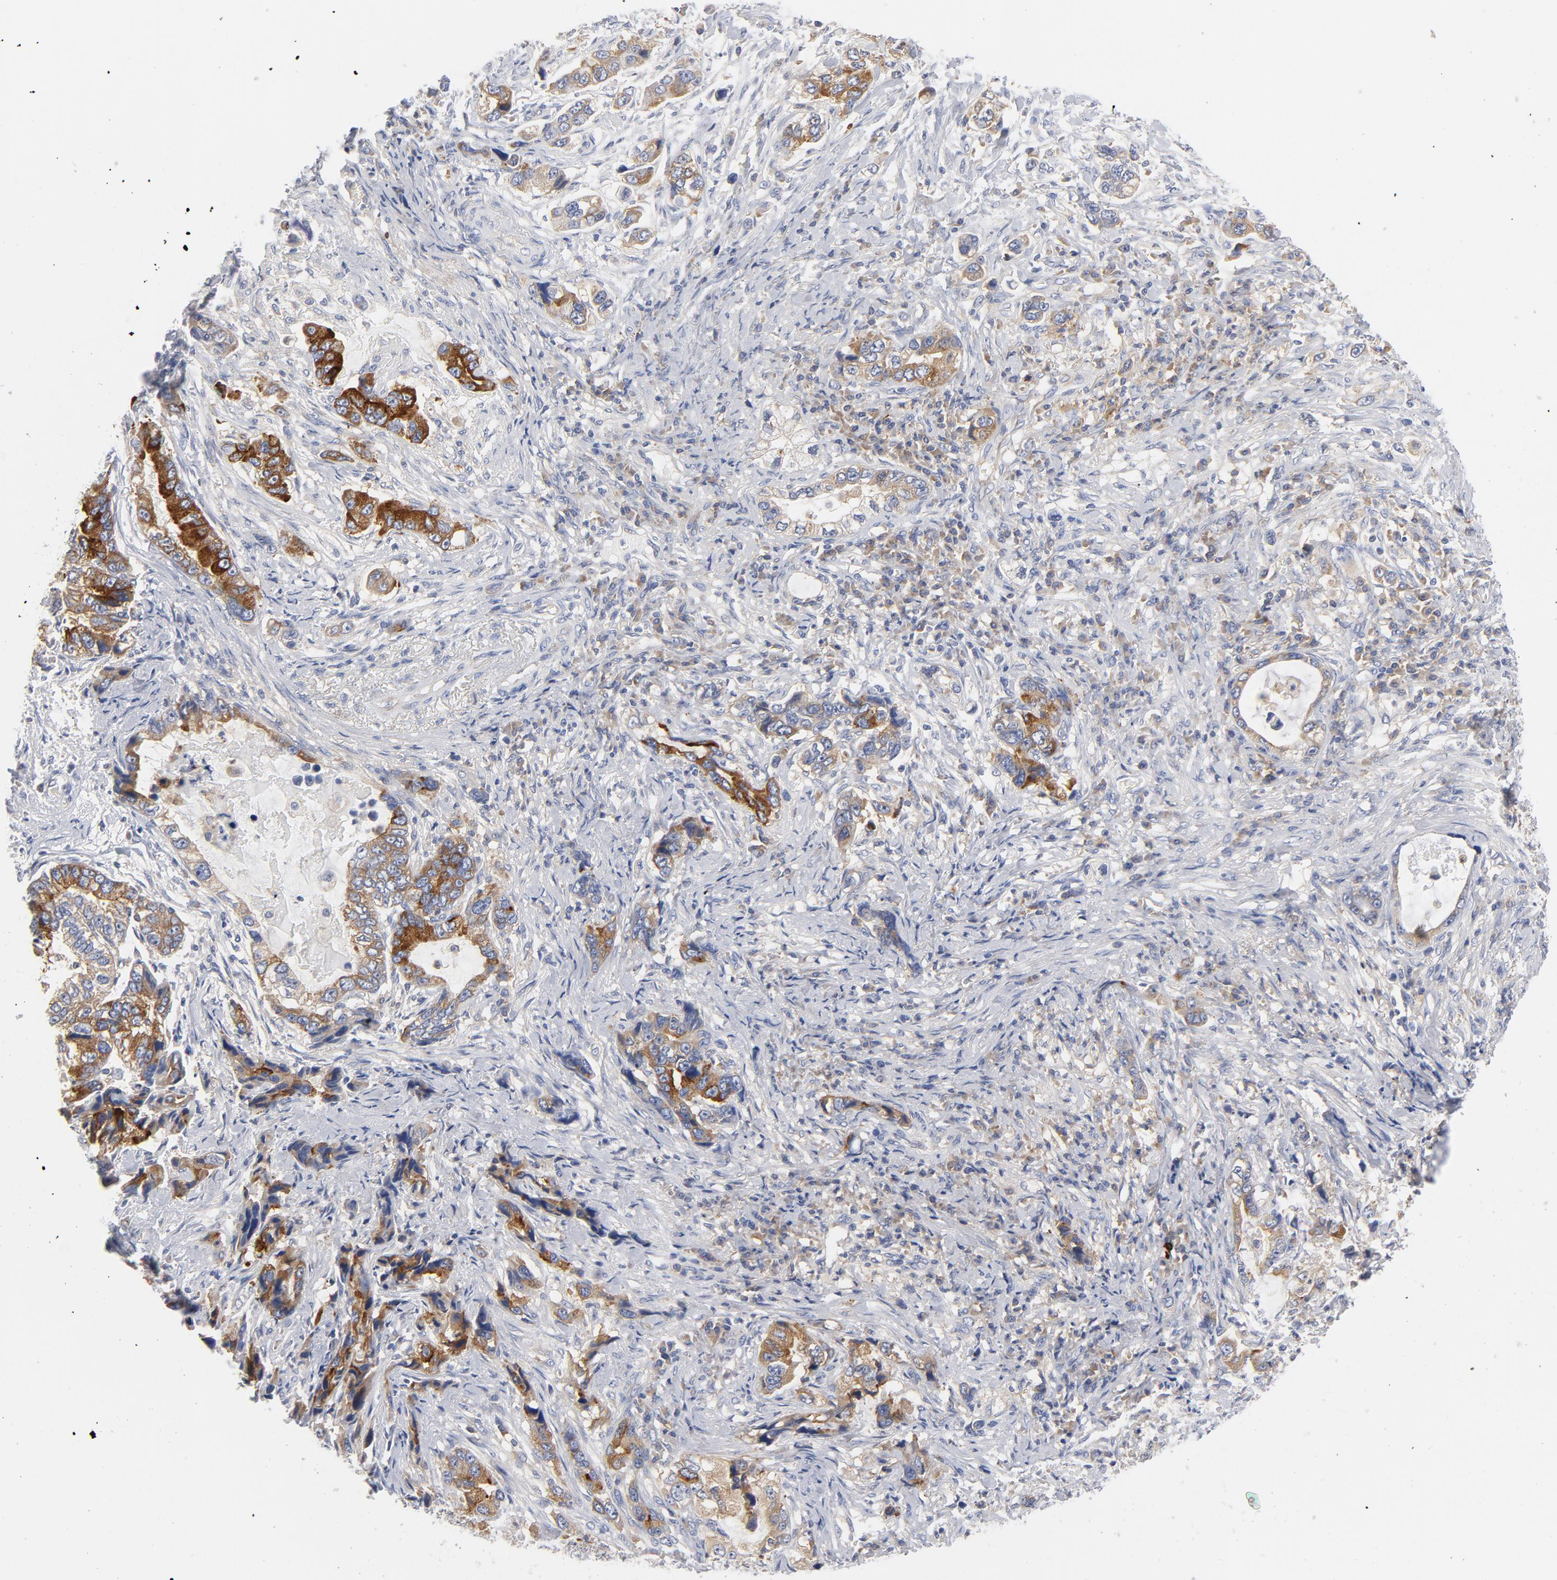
{"staining": {"intensity": "strong", "quantity": "25%-75%", "location": "cytoplasmic/membranous"}, "tissue": "stomach cancer", "cell_type": "Tumor cells", "image_type": "cancer", "snomed": [{"axis": "morphology", "description": "Adenocarcinoma, NOS"}, {"axis": "topography", "description": "Stomach, lower"}], "caption": "This is an image of immunohistochemistry staining of stomach adenocarcinoma, which shows strong positivity in the cytoplasmic/membranous of tumor cells.", "gene": "CD86", "patient": {"sex": "female", "age": 93}}